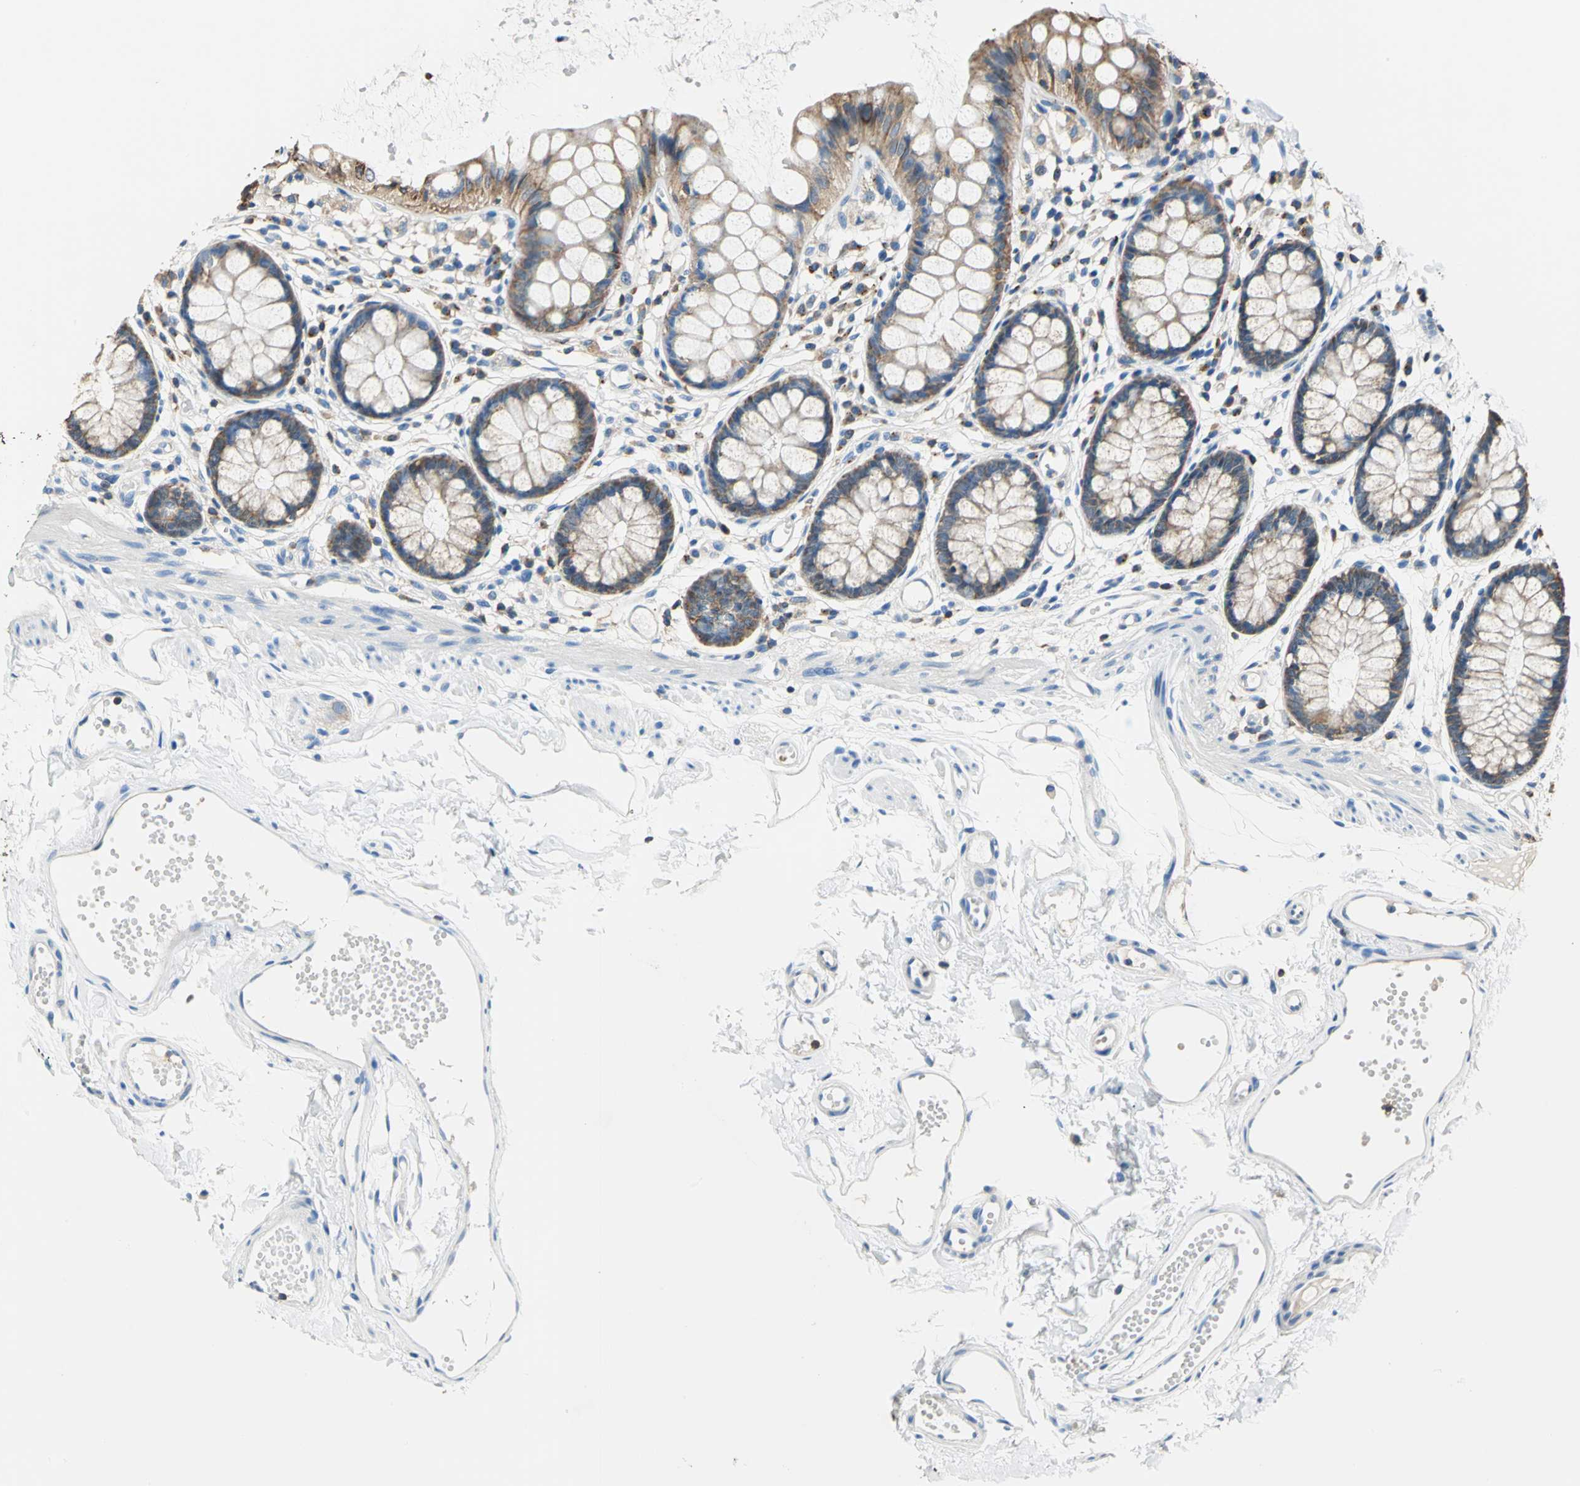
{"staining": {"intensity": "moderate", "quantity": ">75%", "location": "cytoplasmic/membranous"}, "tissue": "rectum", "cell_type": "Glandular cells", "image_type": "normal", "snomed": [{"axis": "morphology", "description": "Normal tissue, NOS"}, {"axis": "topography", "description": "Rectum"}], "caption": "Protein expression analysis of unremarkable rectum reveals moderate cytoplasmic/membranous staining in about >75% of glandular cells.", "gene": "SEPTIN11", "patient": {"sex": "female", "age": 66}}